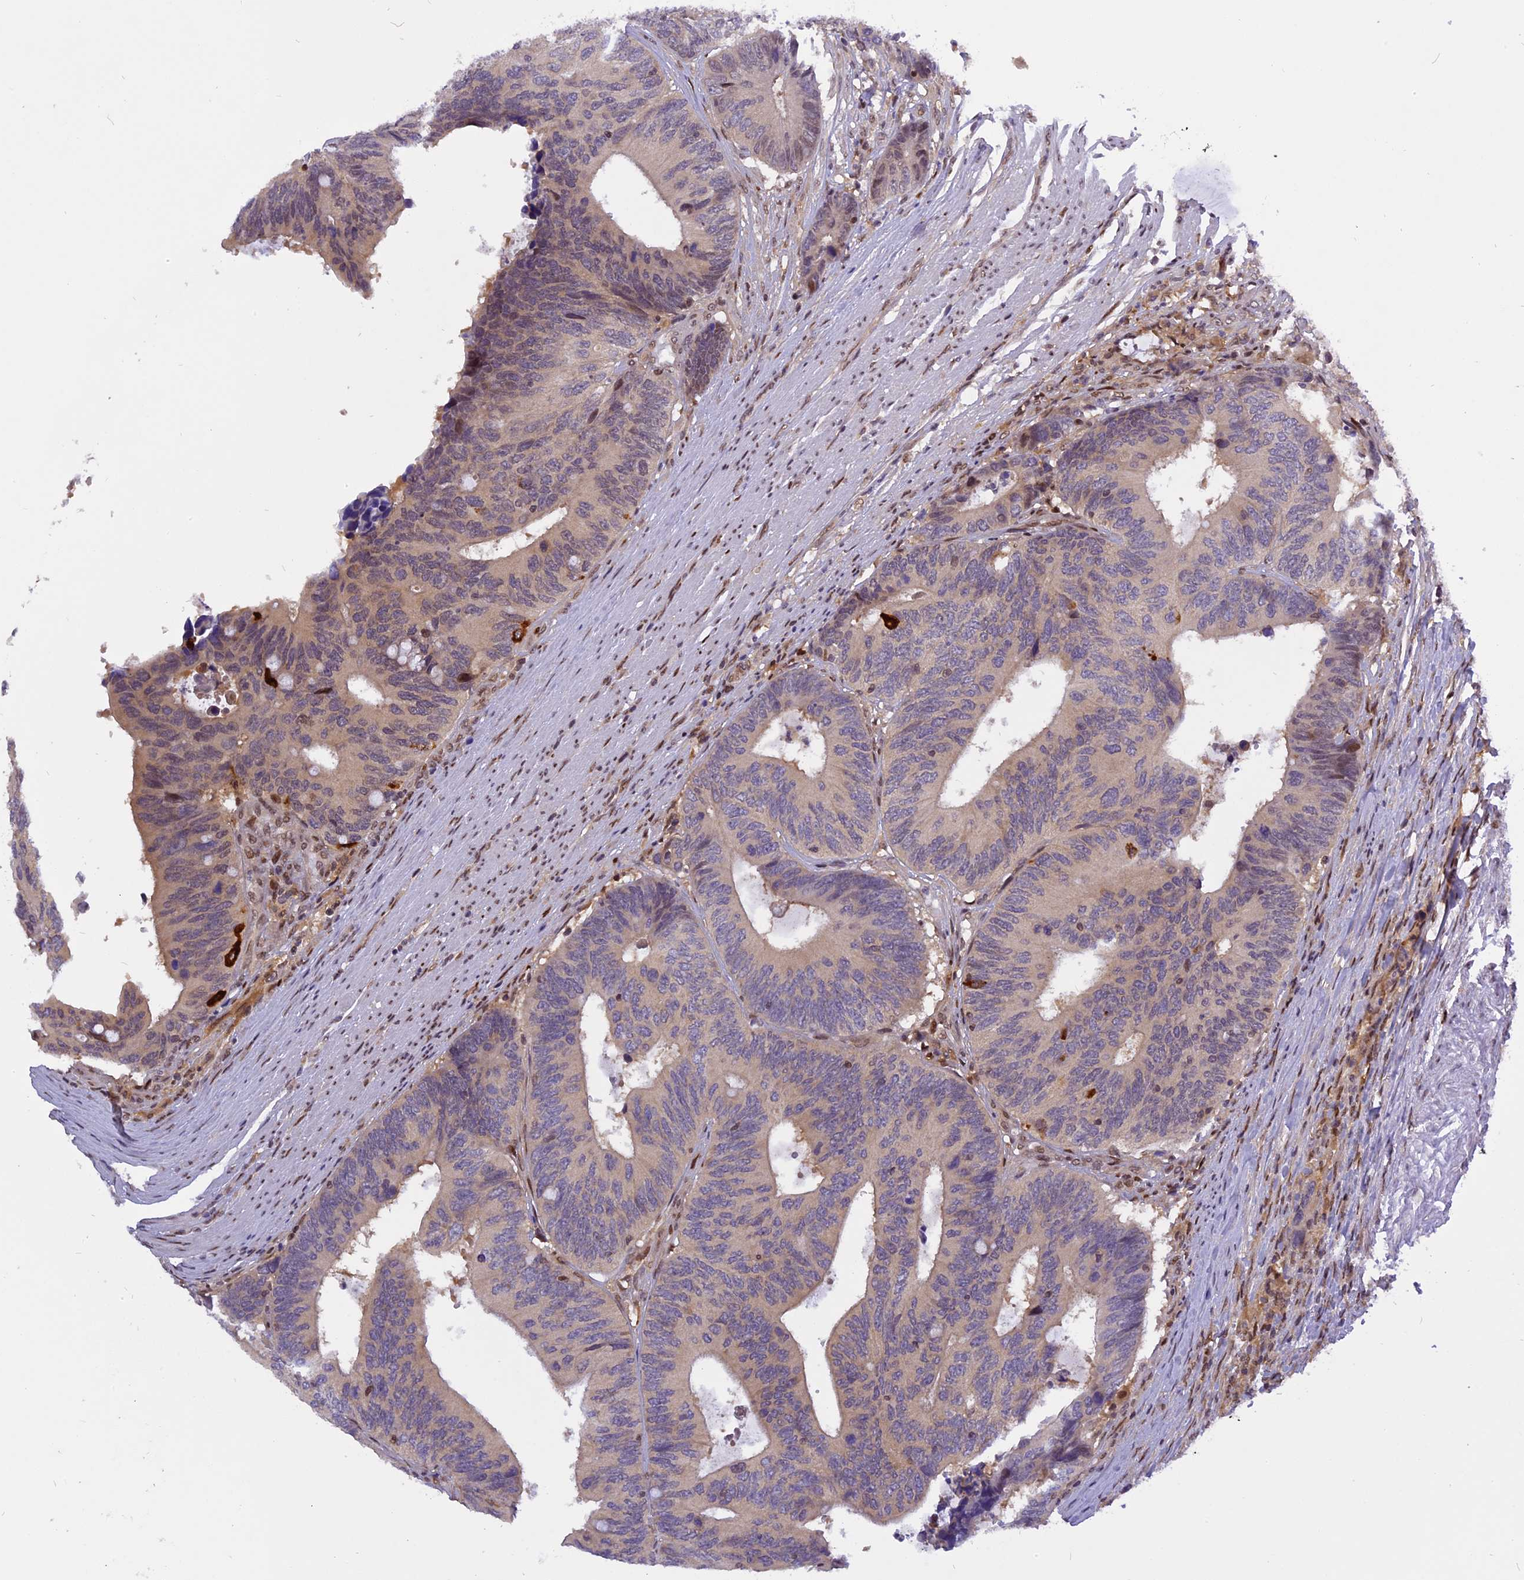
{"staining": {"intensity": "weak", "quantity": "<25%", "location": "cytoplasmic/membranous"}, "tissue": "colorectal cancer", "cell_type": "Tumor cells", "image_type": "cancer", "snomed": [{"axis": "morphology", "description": "Adenocarcinoma, NOS"}, {"axis": "topography", "description": "Colon"}], "caption": "This micrograph is of colorectal adenocarcinoma stained with immunohistochemistry to label a protein in brown with the nuclei are counter-stained blue. There is no expression in tumor cells.", "gene": "RABGGTA", "patient": {"sex": "male", "age": 87}}